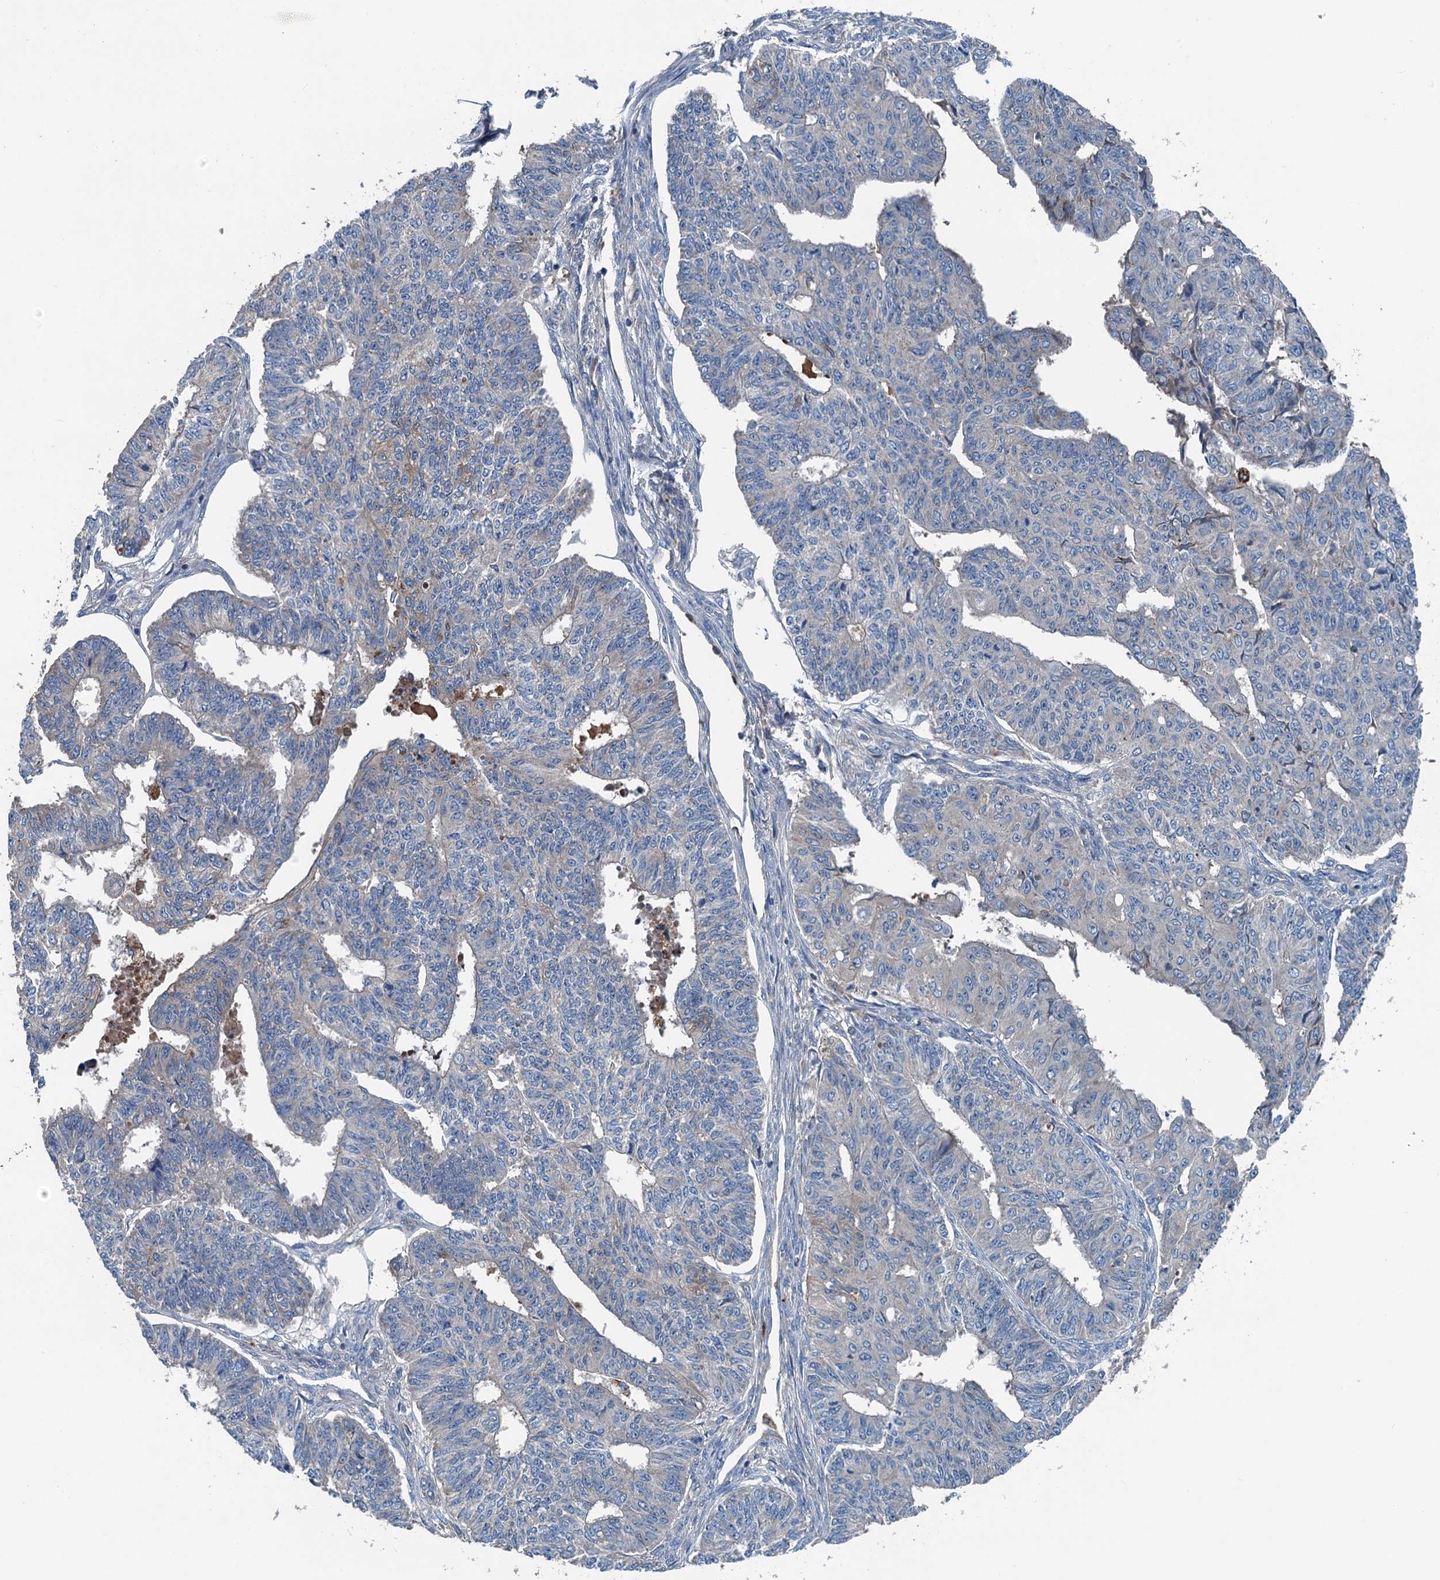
{"staining": {"intensity": "negative", "quantity": "none", "location": "none"}, "tissue": "endometrial cancer", "cell_type": "Tumor cells", "image_type": "cancer", "snomed": [{"axis": "morphology", "description": "Adenocarcinoma, NOS"}, {"axis": "topography", "description": "Endometrium"}], "caption": "Immunohistochemistry photomicrograph of human endometrial cancer stained for a protein (brown), which exhibits no expression in tumor cells.", "gene": "PDSS1", "patient": {"sex": "female", "age": 32}}